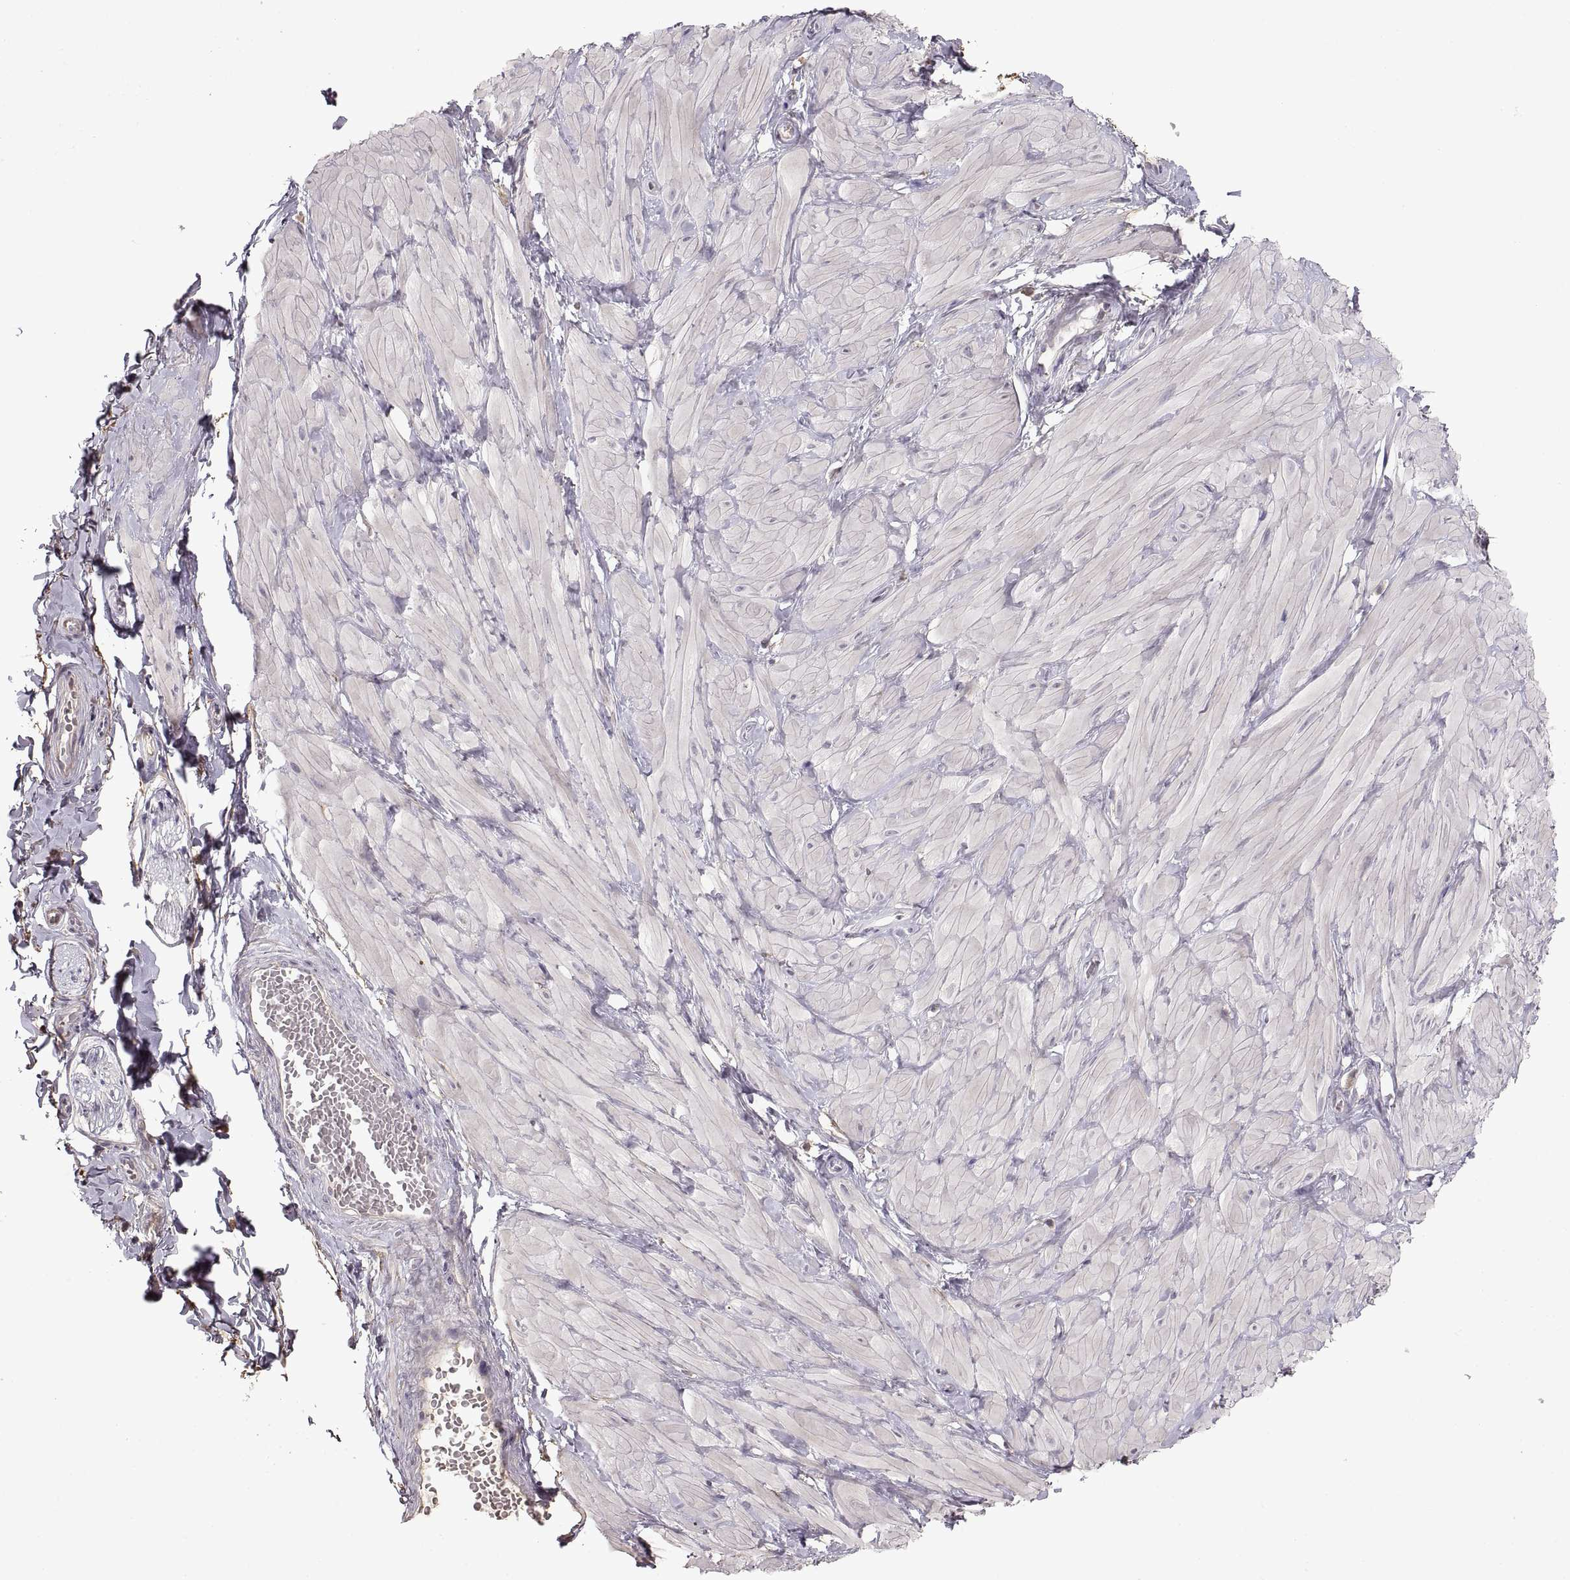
{"staining": {"intensity": "negative", "quantity": "none", "location": "none"}, "tissue": "adipose tissue", "cell_type": "Adipocytes", "image_type": "normal", "snomed": [{"axis": "morphology", "description": "Normal tissue, NOS"}, {"axis": "topography", "description": "Smooth muscle"}, {"axis": "topography", "description": "Peripheral nerve tissue"}], "caption": "This photomicrograph is of normal adipose tissue stained with immunohistochemistry to label a protein in brown with the nuclei are counter-stained blue. There is no expression in adipocytes. (IHC, brightfield microscopy, high magnification).", "gene": "ADAM11", "patient": {"sex": "male", "age": 22}}